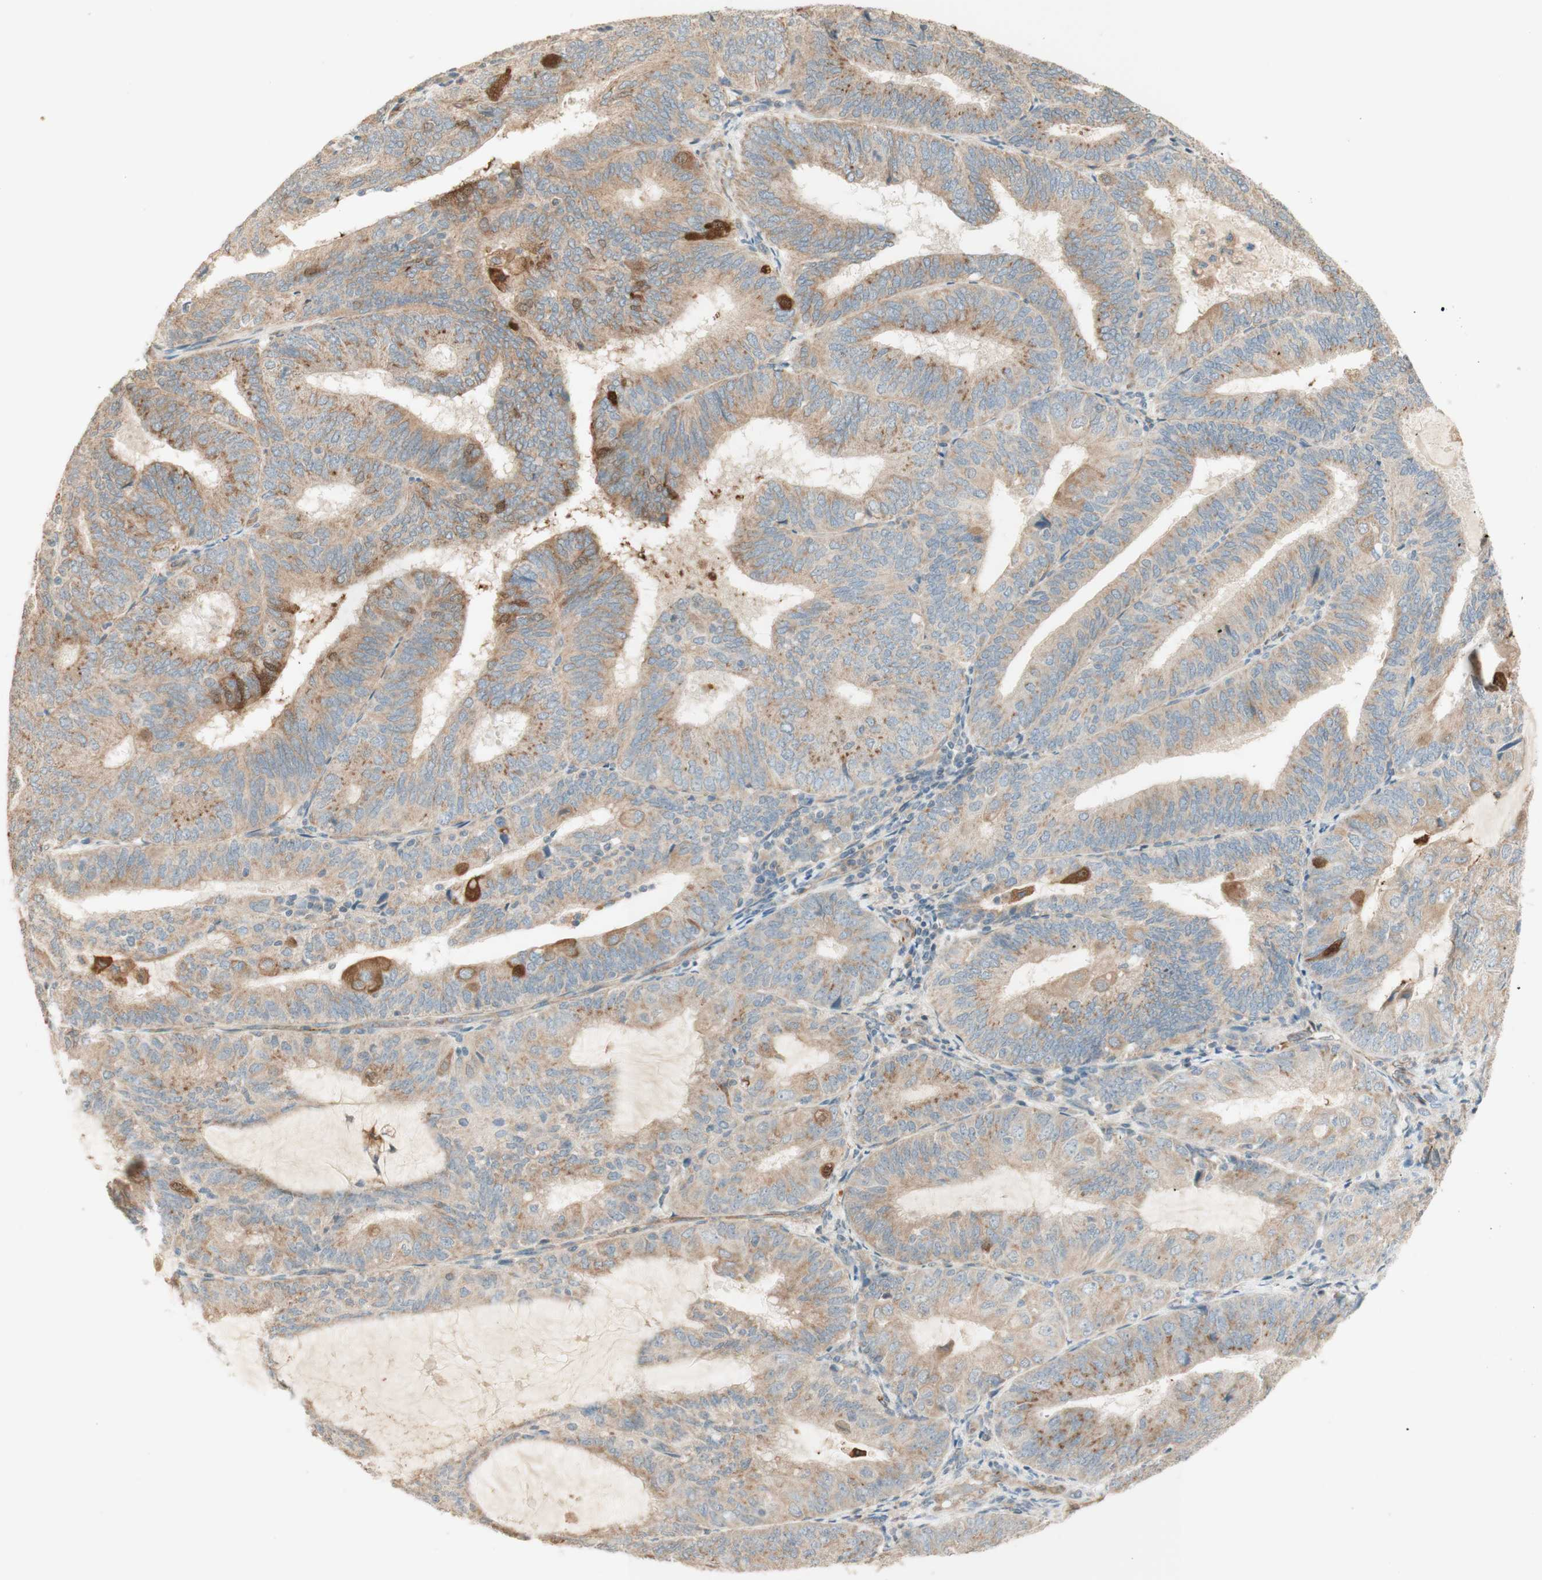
{"staining": {"intensity": "weak", "quantity": ">75%", "location": "cytoplasmic/membranous"}, "tissue": "endometrial cancer", "cell_type": "Tumor cells", "image_type": "cancer", "snomed": [{"axis": "morphology", "description": "Adenocarcinoma, NOS"}, {"axis": "topography", "description": "Endometrium"}], "caption": "Immunohistochemistry (DAB) staining of human endometrial cancer (adenocarcinoma) reveals weak cytoplasmic/membranous protein staining in approximately >75% of tumor cells.", "gene": "CLCN2", "patient": {"sex": "female", "age": 81}}